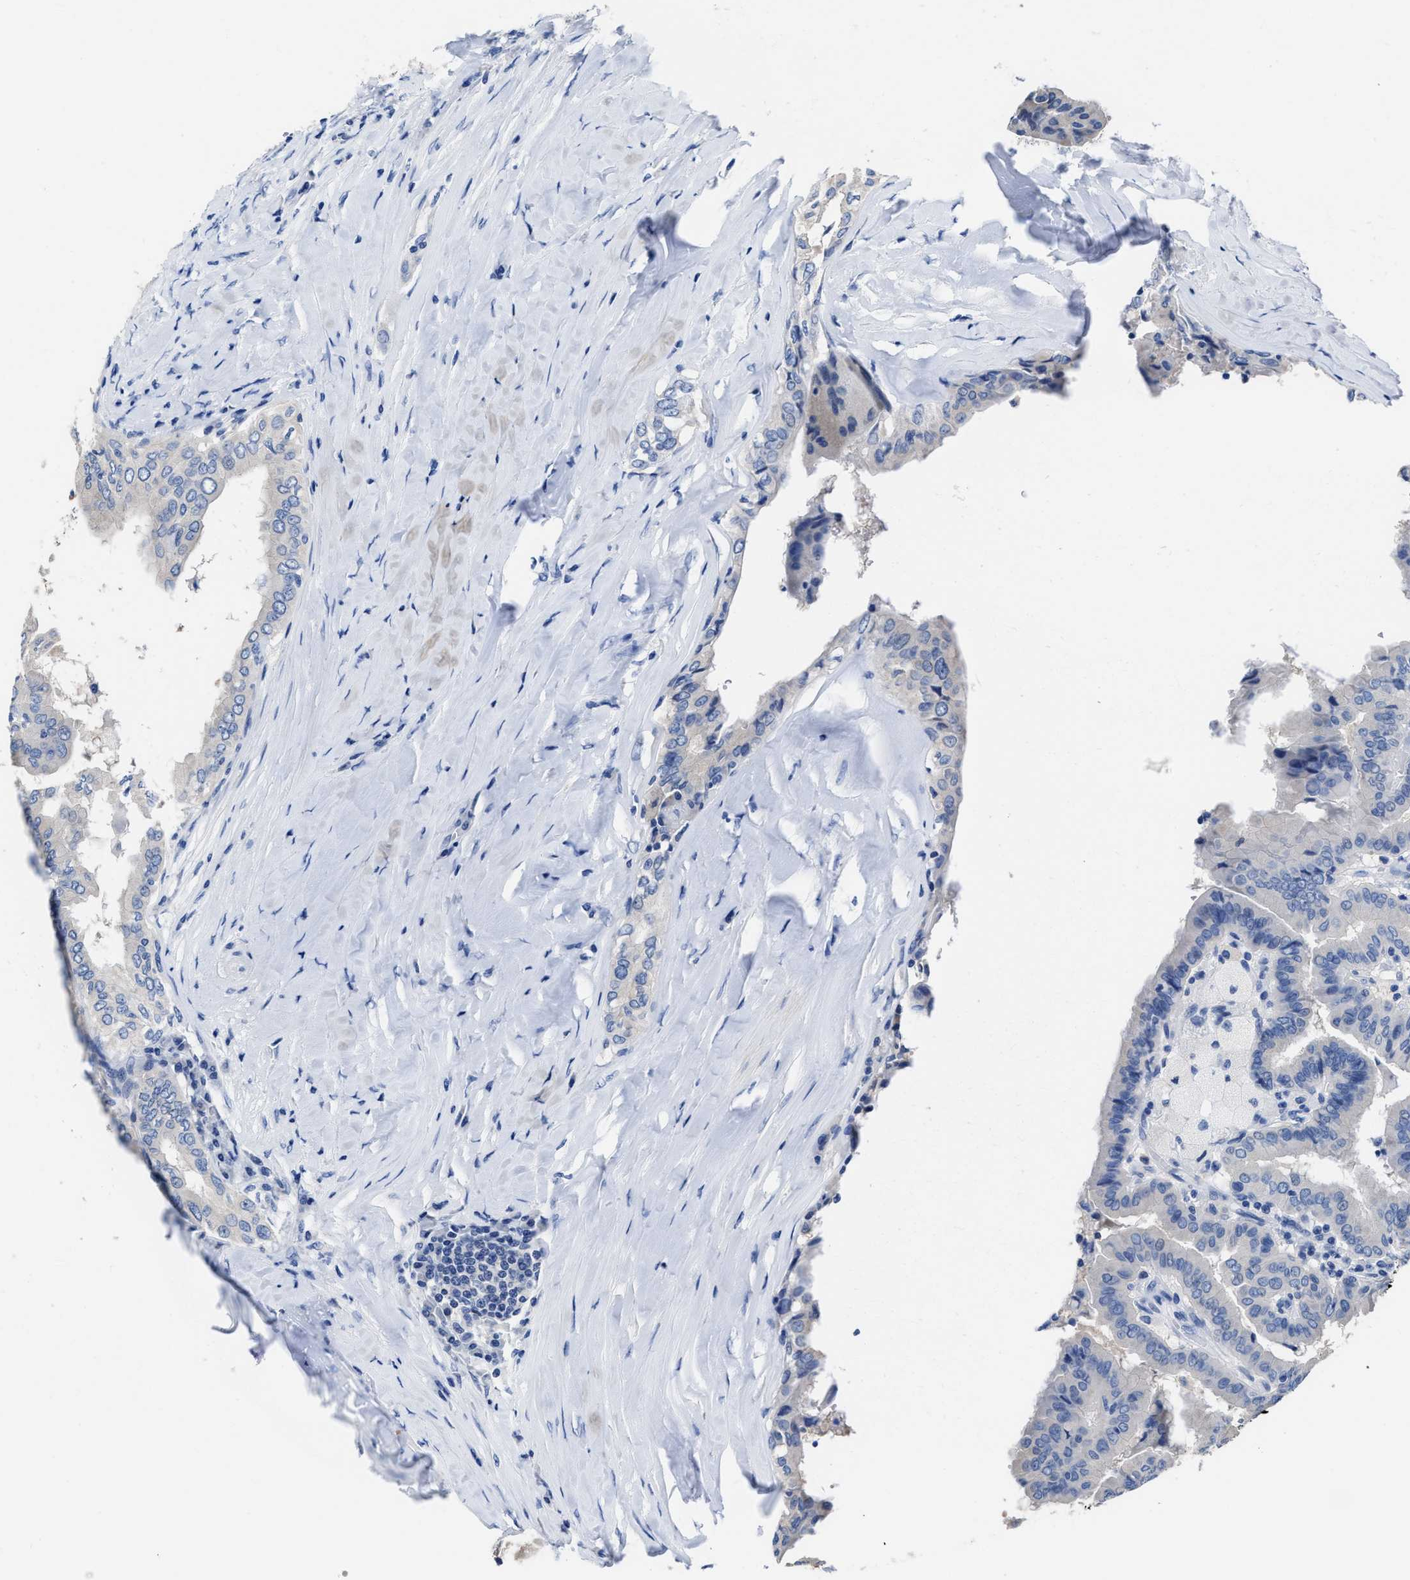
{"staining": {"intensity": "negative", "quantity": "none", "location": "none"}, "tissue": "thyroid cancer", "cell_type": "Tumor cells", "image_type": "cancer", "snomed": [{"axis": "morphology", "description": "Papillary adenocarcinoma, NOS"}, {"axis": "topography", "description": "Thyroid gland"}], "caption": "Thyroid cancer (papillary adenocarcinoma) was stained to show a protein in brown. There is no significant expression in tumor cells.", "gene": "HOOK1", "patient": {"sex": "male", "age": 33}}